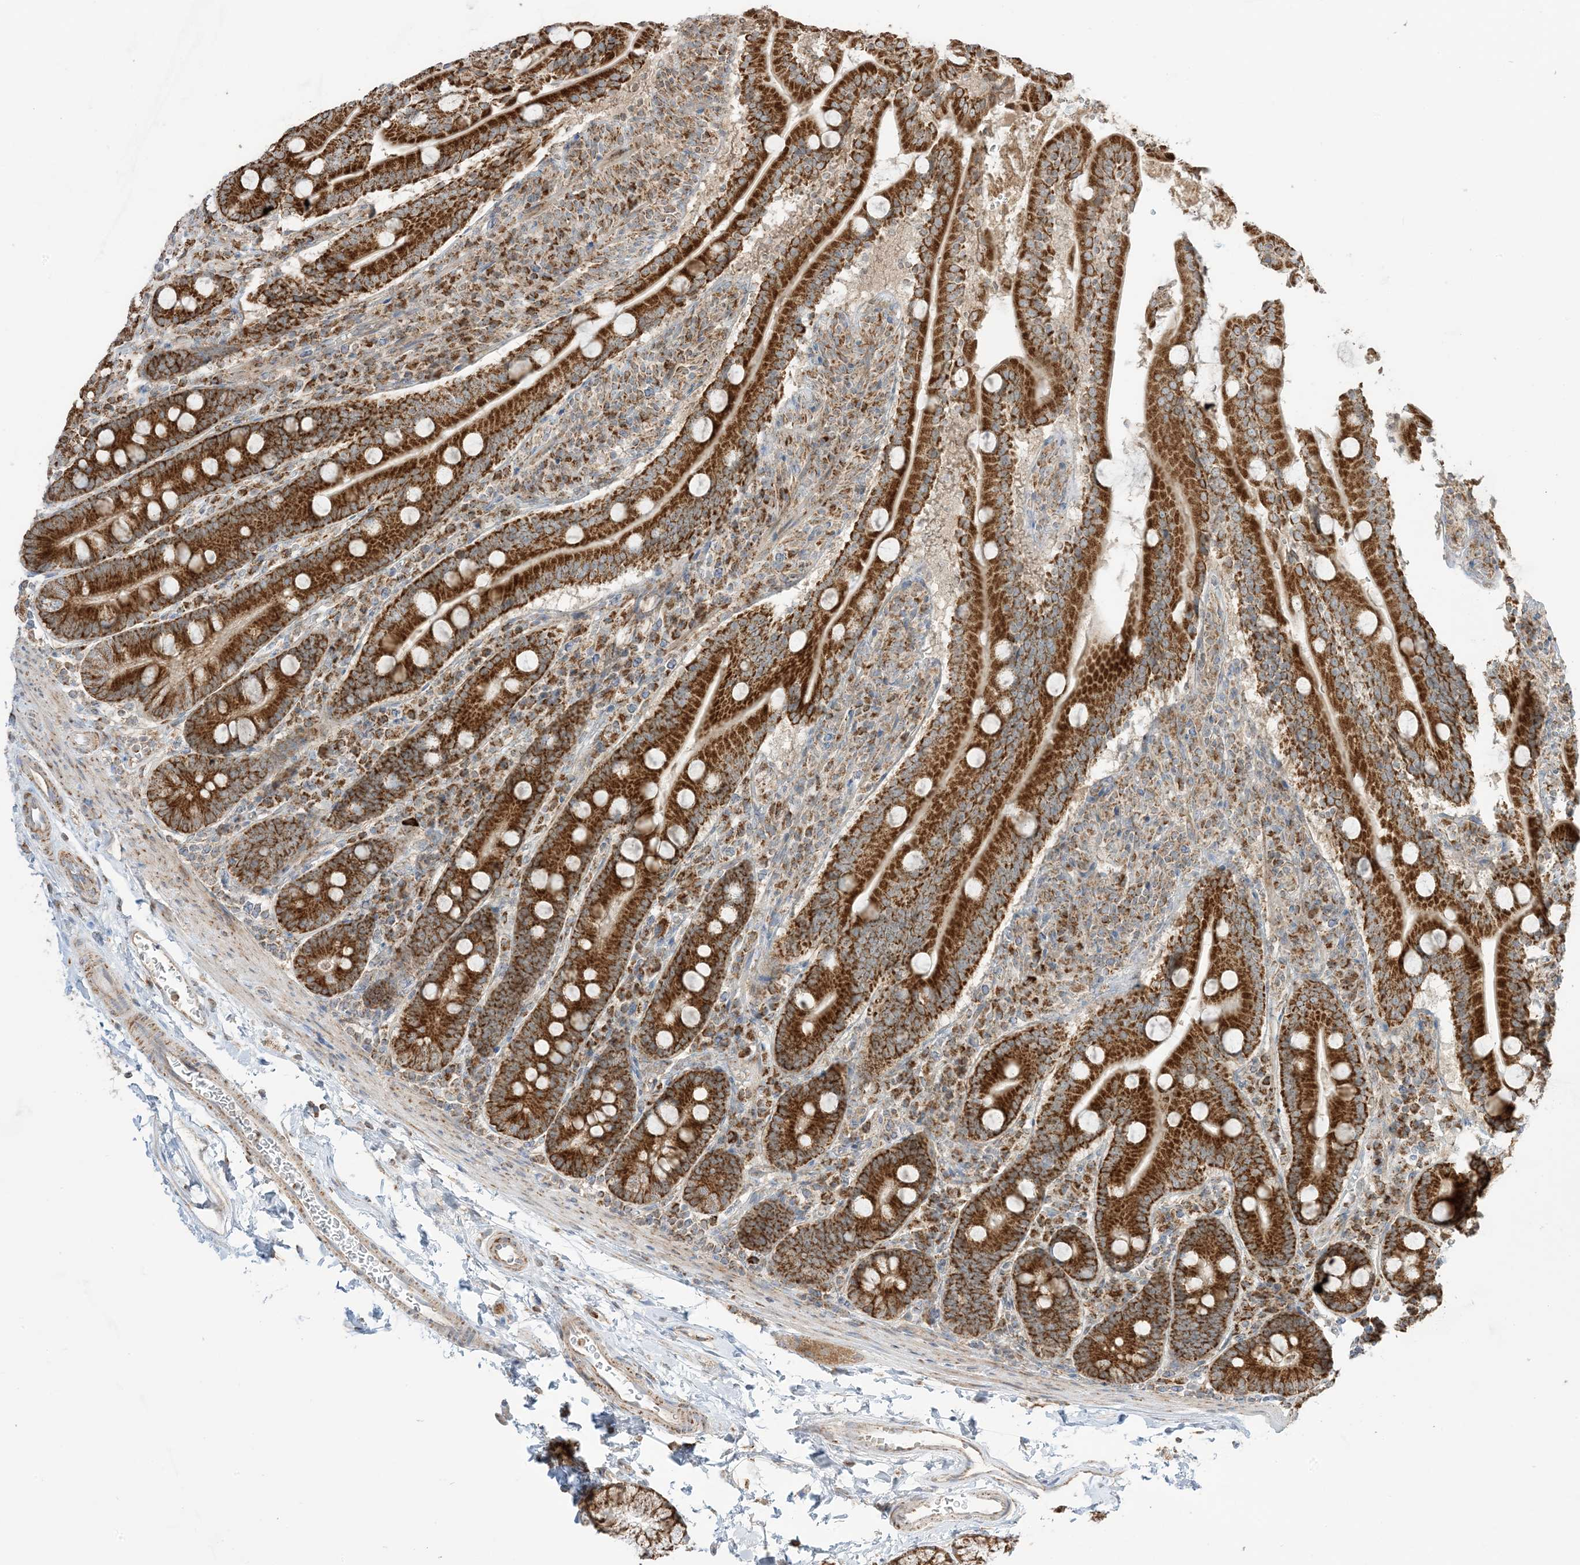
{"staining": {"intensity": "strong", "quantity": ">75%", "location": "cytoplasmic/membranous"}, "tissue": "duodenum", "cell_type": "Glandular cells", "image_type": "normal", "snomed": [{"axis": "morphology", "description": "Normal tissue, NOS"}, {"axis": "topography", "description": "Duodenum"}], "caption": "Brown immunohistochemical staining in normal duodenum displays strong cytoplasmic/membranous staining in approximately >75% of glandular cells.", "gene": "N4BP3", "patient": {"sex": "male", "age": 35}}